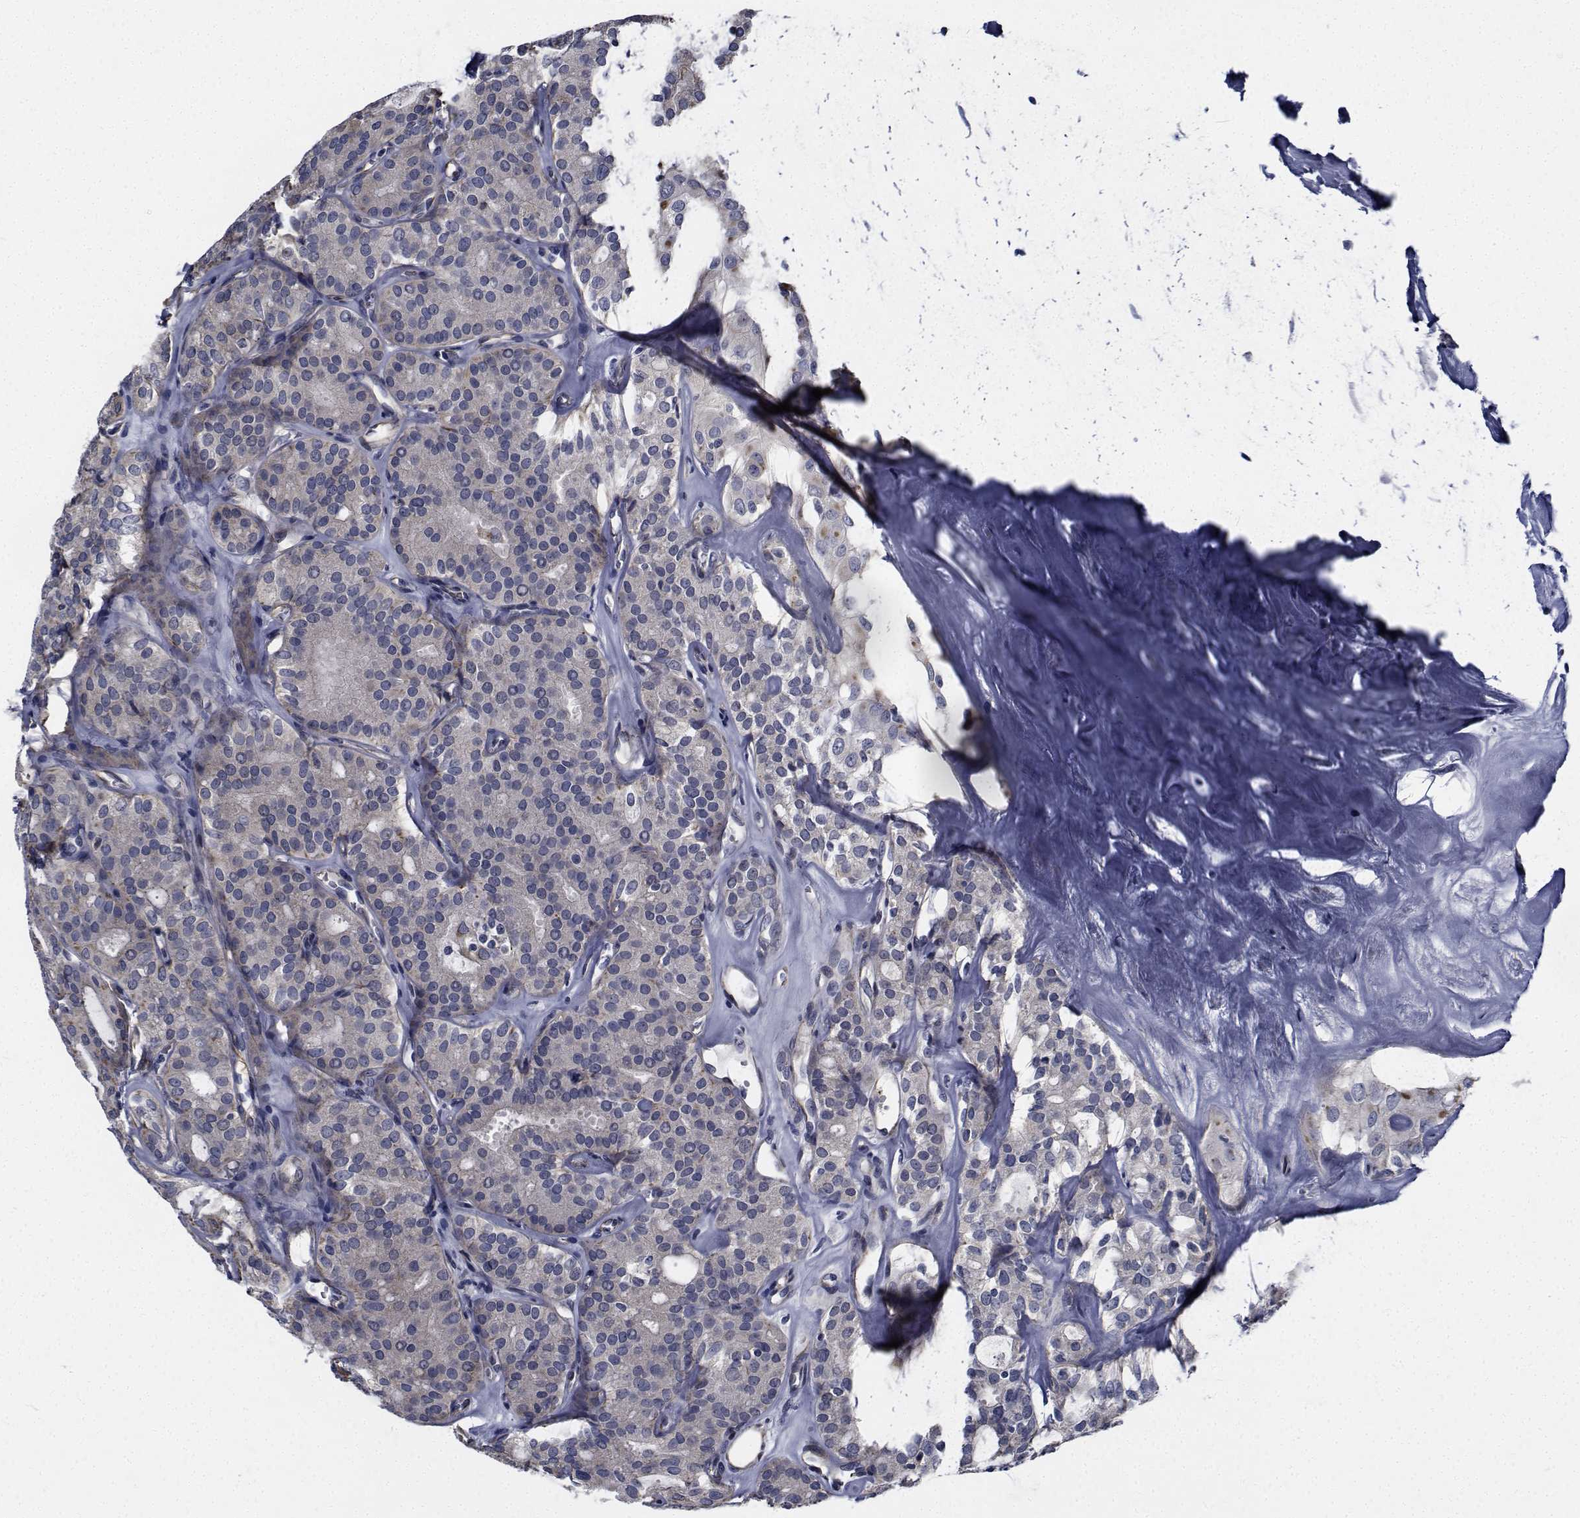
{"staining": {"intensity": "negative", "quantity": "none", "location": "none"}, "tissue": "thyroid cancer", "cell_type": "Tumor cells", "image_type": "cancer", "snomed": [{"axis": "morphology", "description": "Follicular adenoma carcinoma, NOS"}, {"axis": "topography", "description": "Thyroid gland"}], "caption": "Thyroid cancer was stained to show a protein in brown. There is no significant positivity in tumor cells.", "gene": "TTBK1", "patient": {"sex": "male", "age": 75}}